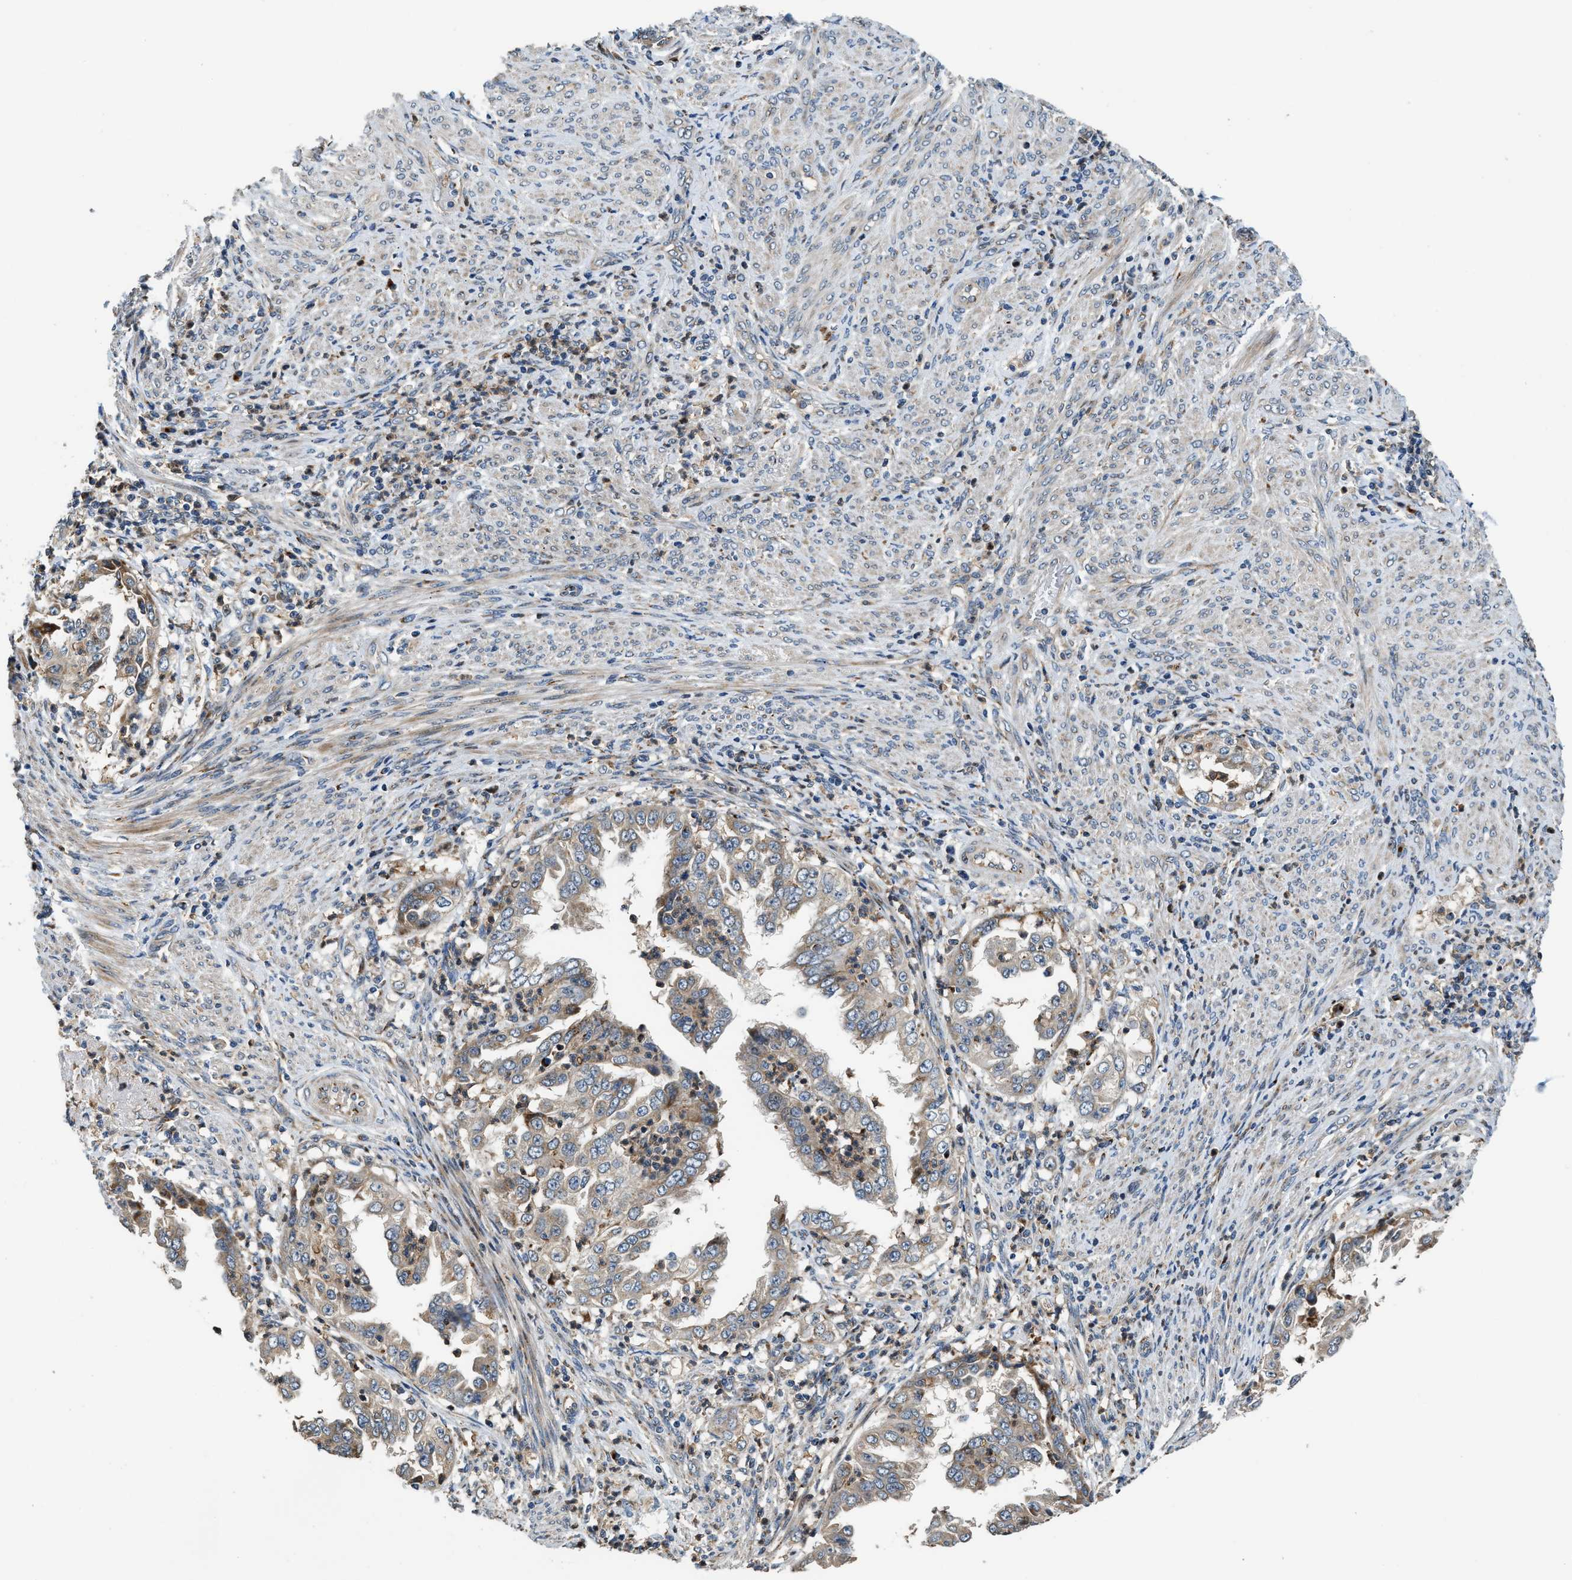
{"staining": {"intensity": "weak", "quantity": ">75%", "location": "cytoplasmic/membranous"}, "tissue": "endometrial cancer", "cell_type": "Tumor cells", "image_type": "cancer", "snomed": [{"axis": "morphology", "description": "Adenocarcinoma, NOS"}, {"axis": "topography", "description": "Endometrium"}], "caption": "Human endometrial adenocarcinoma stained with a protein marker shows weak staining in tumor cells.", "gene": "FUT8", "patient": {"sex": "female", "age": 85}}